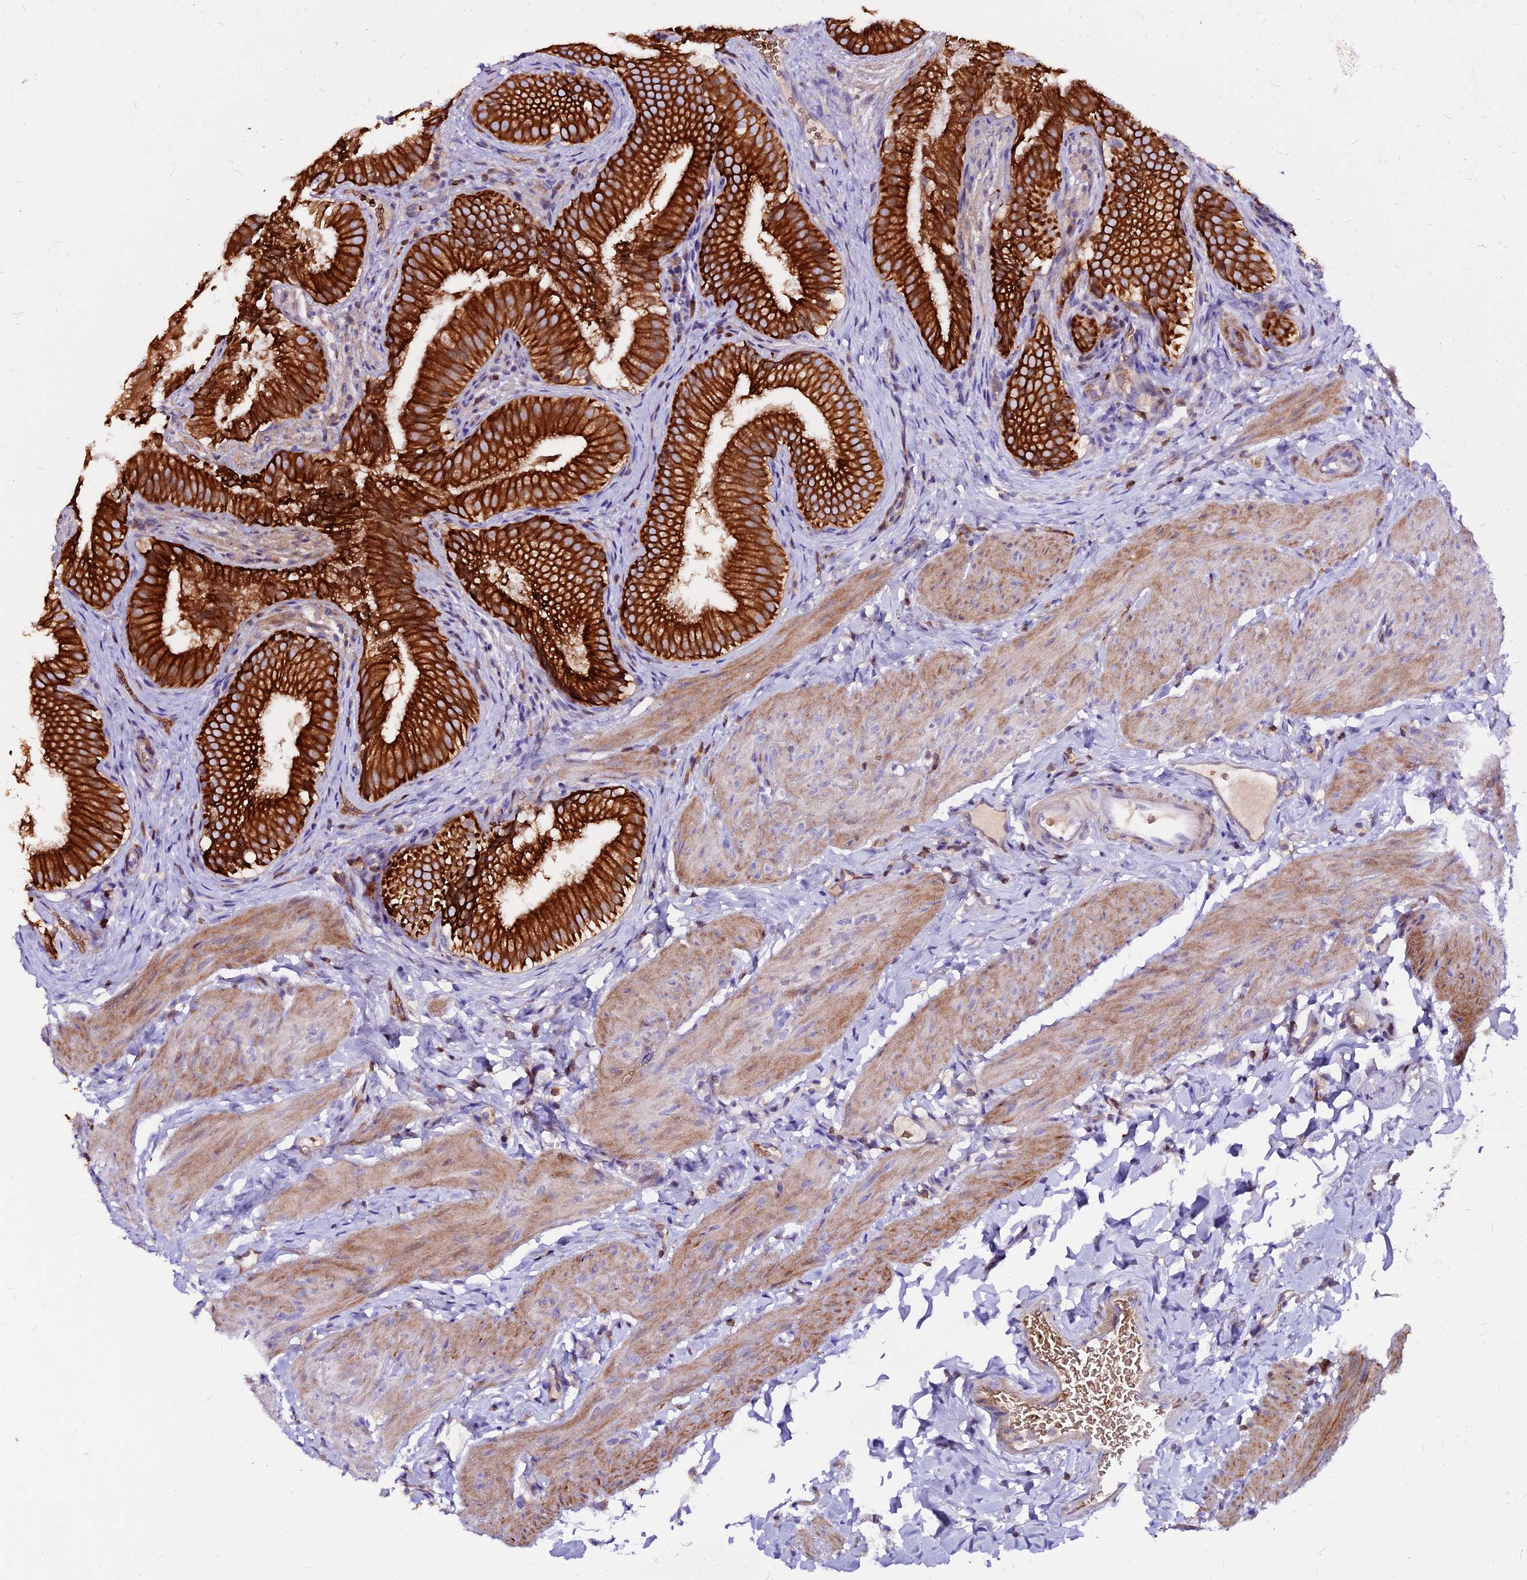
{"staining": {"intensity": "strong", "quantity": ">75%", "location": "cytoplasmic/membranous"}, "tissue": "gallbladder", "cell_type": "Glandular cells", "image_type": "normal", "snomed": [{"axis": "morphology", "description": "Normal tissue, NOS"}, {"axis": "topography", "description": "Gallbladder"}], "caption": "Immunohistochemistry image of normal gallbladder stained for a protein (brown), which exhibits high levels of strong cytoplasmic/membranous staining in about >75% of glandular cells.", "gene": "DENND2D", "patient": {"sex": "female", "age": 30}}